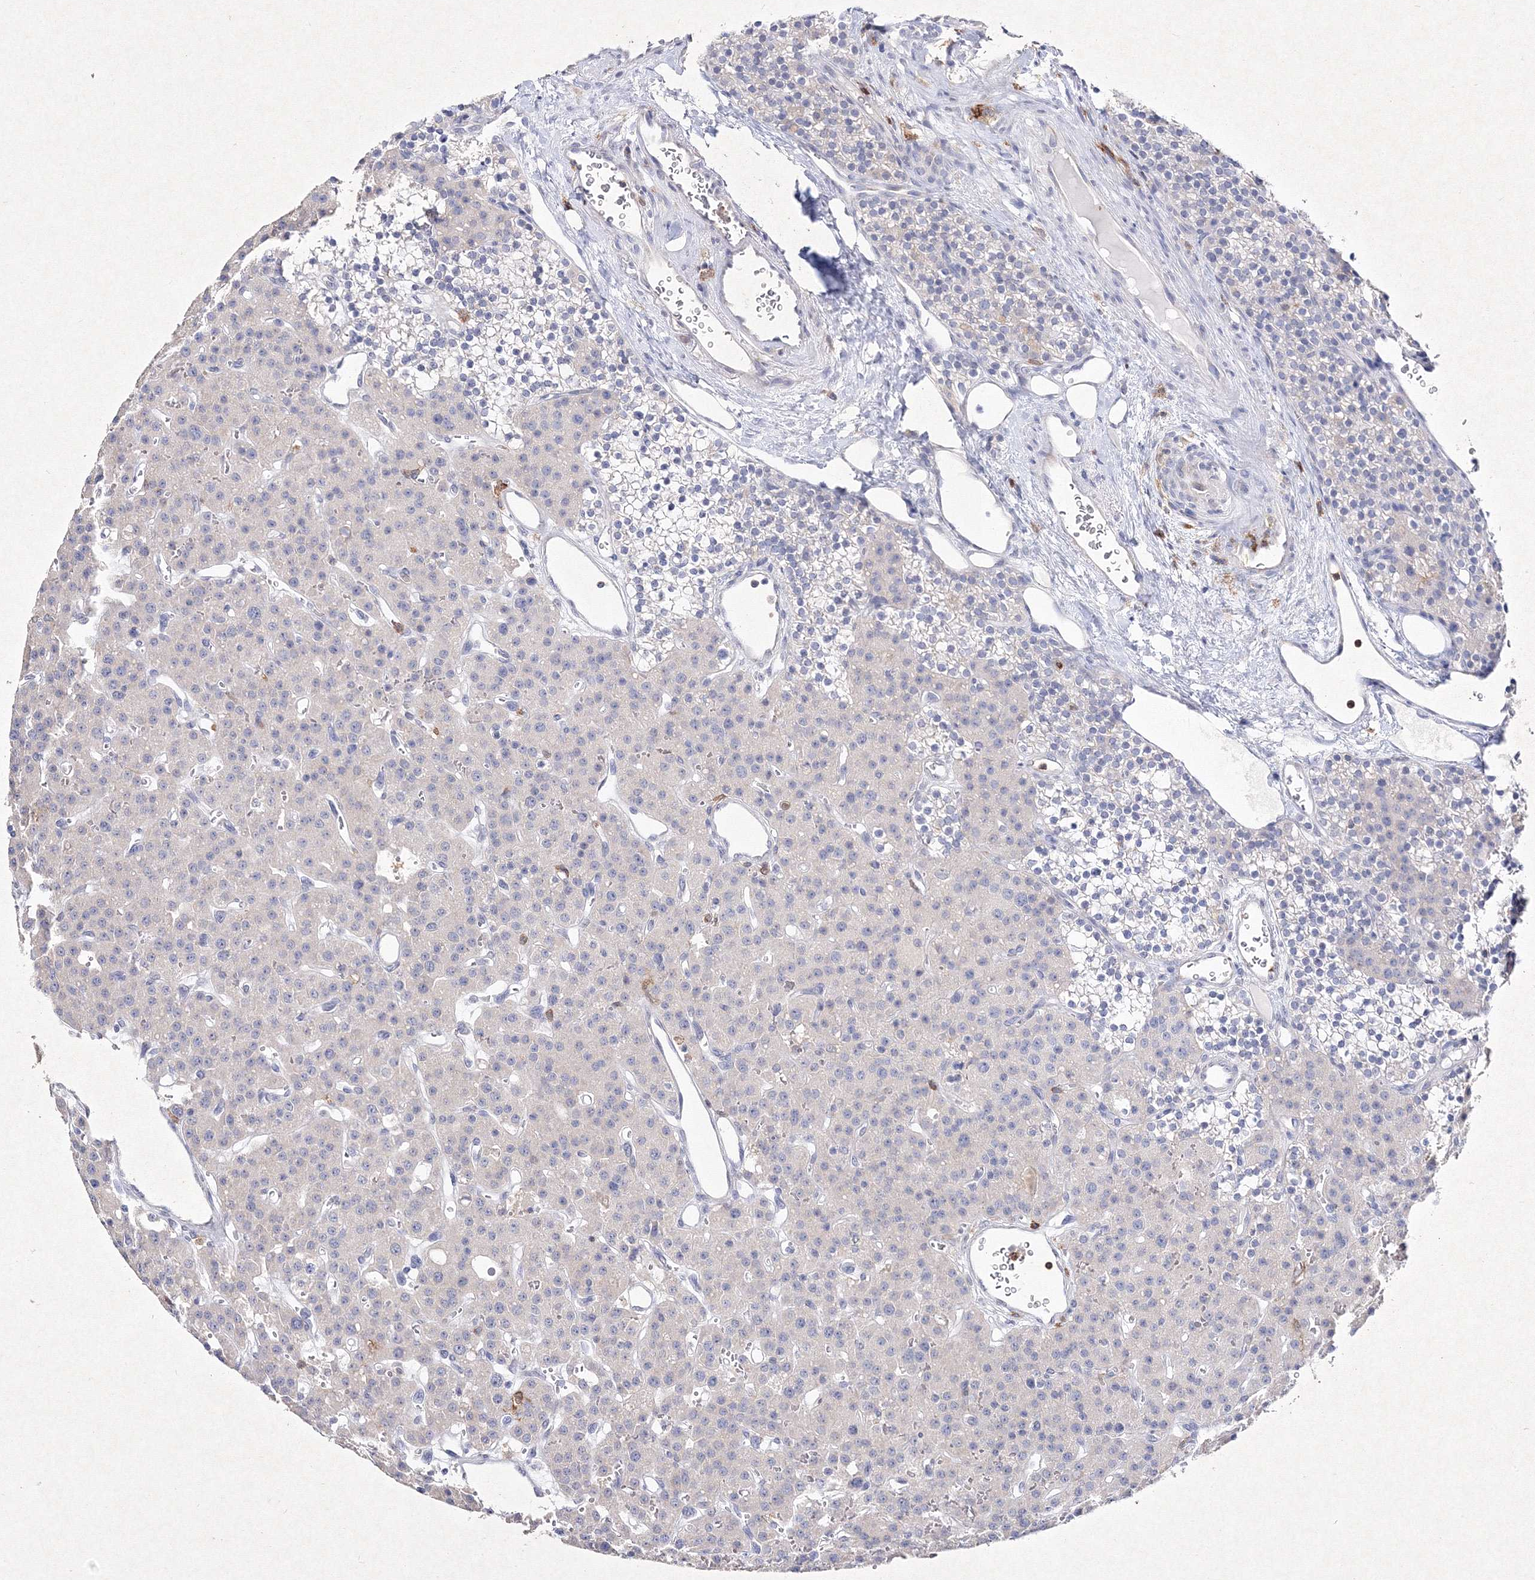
{"staining": {"intensity": "negative", "quantity": "none", "location": "none"}, "tissue": "parathyroid gland", "cell_type": "Glandular cells", "image_type": "normal", "snomed": [{"axis": "morphology", "description": "Normal tissue, NOS"}, {"axis": "morphology", "description": "Adenoma, NOS"}, {"axis": "topography", "description": "Parathyroid gland"}], "caption": "A high-resolution histopathology image shows IHC staining of normal parathyroid gland, which reveals no significant expression in glandular cells. (DAB (3,3'-diaminobenzidine) immunohistochemistry (IHC) visualized using brightfield microscopy, high magnification).", "gene": "HCST", "patient": {"sex": "female", "age": 81}}